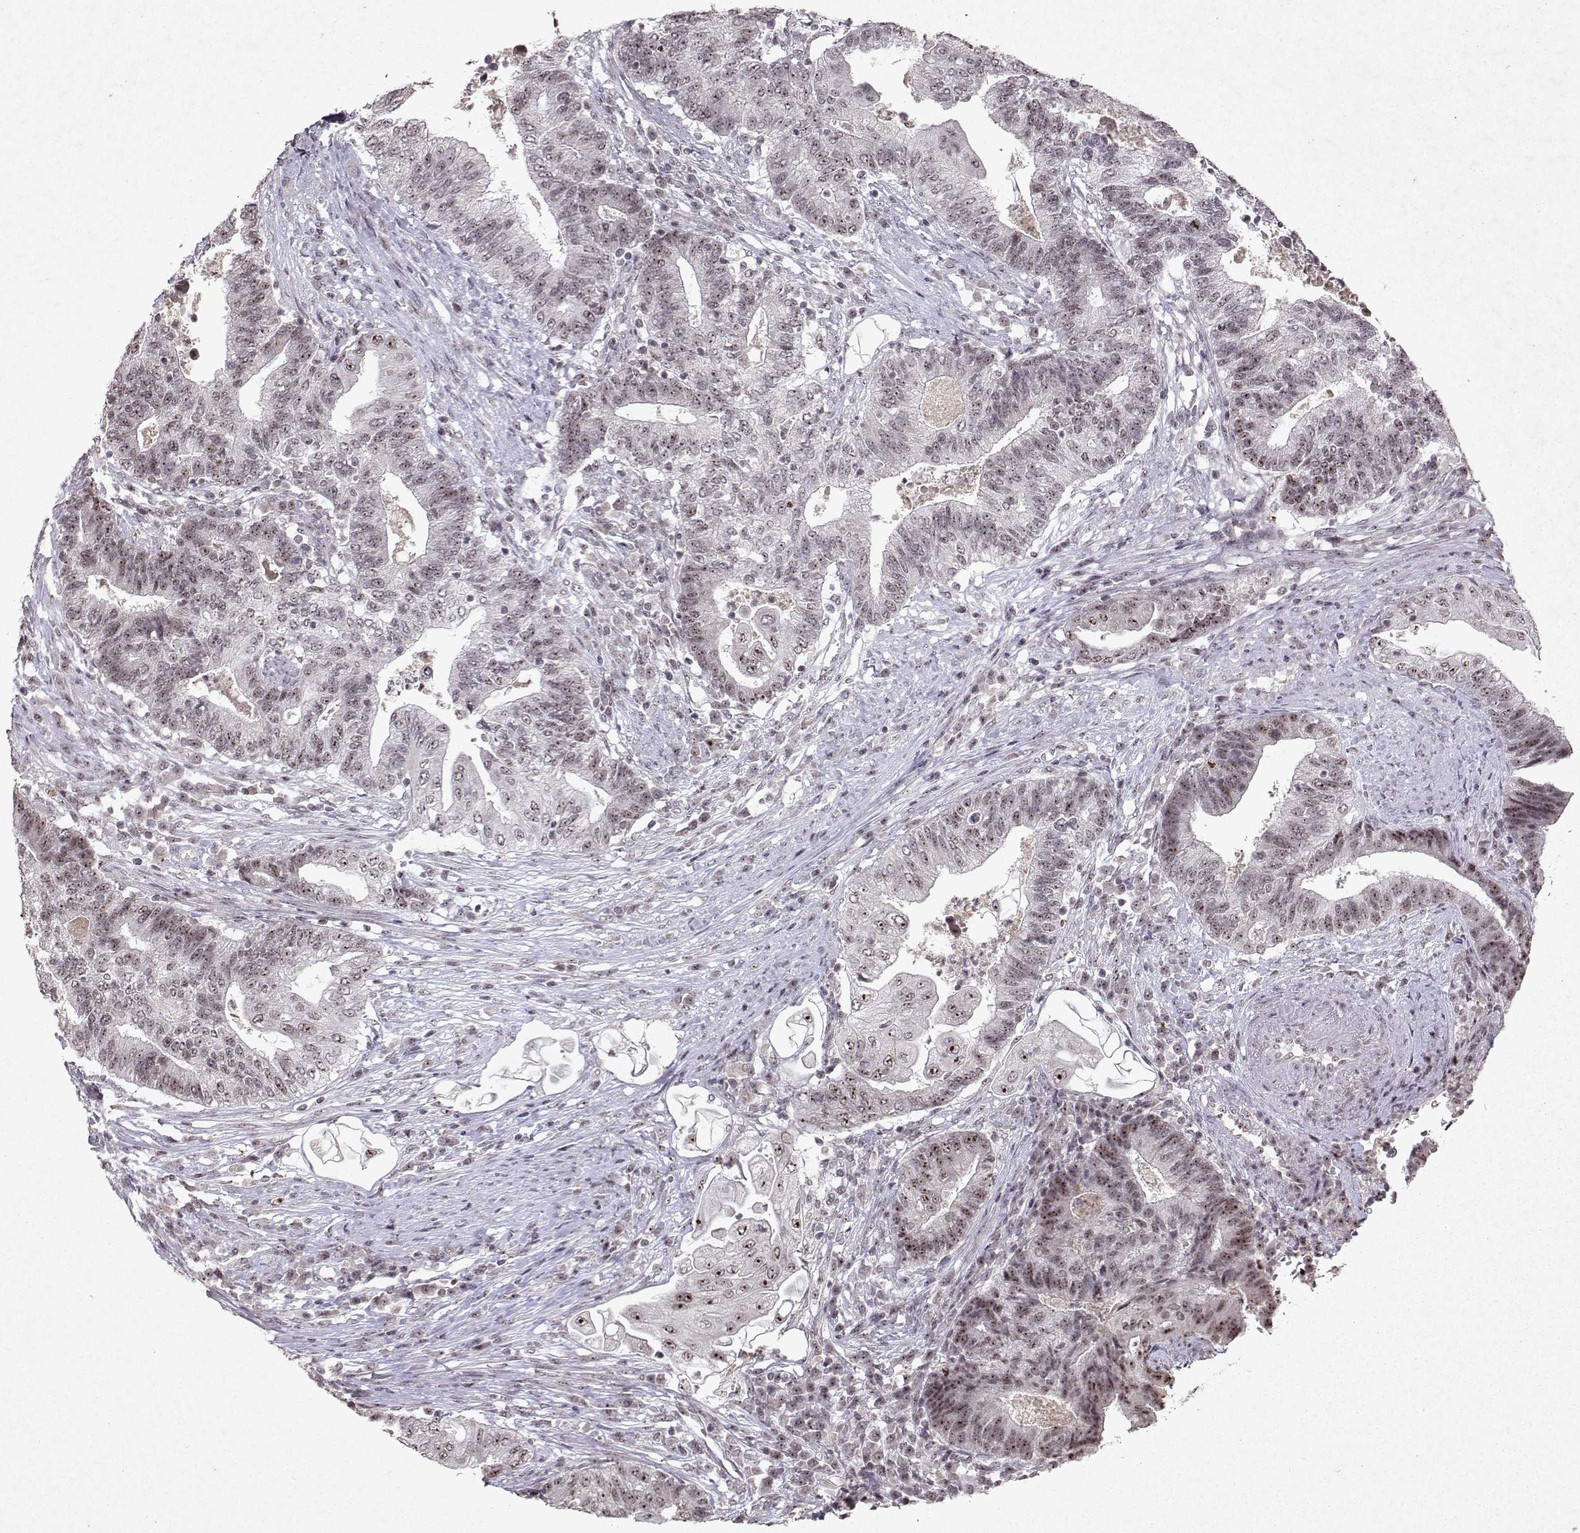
{"staining": {"intensity": "moderate", "quantity": "<25%", "location": "nuclear"}, "tissue": "endometrial cancer", "cell_type": "Tumor cells", "image_type": "cancer", "snomed": [{"axis": "morphology", "description": "Adenocarcinoma, NOS"}, {"axis": "topography", "description": "Uterus"}, {"axis": "topography", "description": "Endometrium"}], "caption": "Approximately <25% of tumor cells in human endometrial cancer demonstrate moderate nuclear protein expression as visualized by brown immunohistochemical staining.", "gene": "DDX56", "patient": {"sex": "female", "age": 54}}